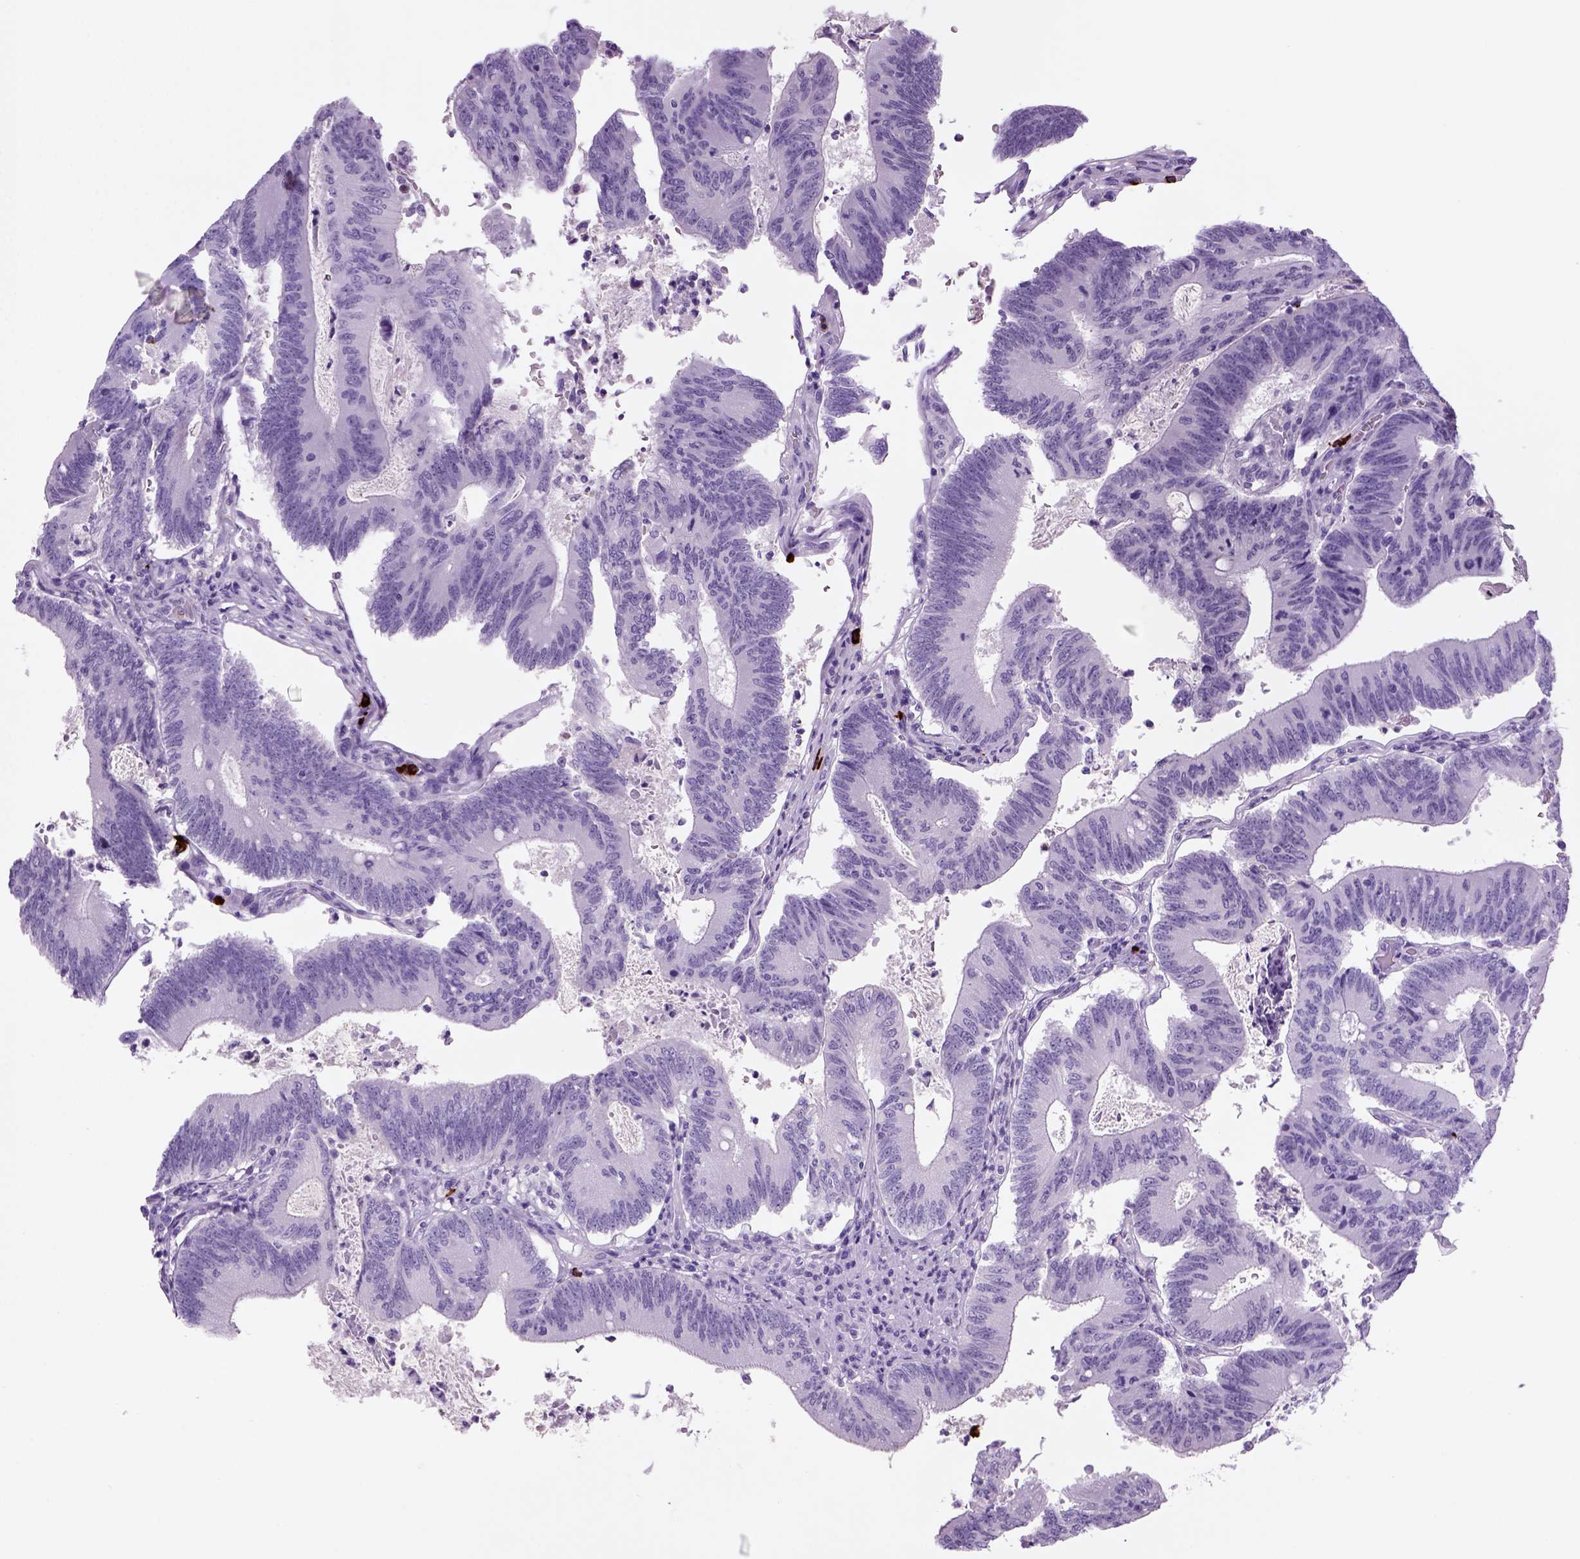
{"staining": {"intensity": "negative", "quantity": "none", "location": "none"}, "tissue": "colorectal cancer", "cell_type": "Tumor cells", "image_type": "cancer", "snomed": [{"axis": "morphology", "description": "Adenocarcinoma, NOS"}, {"axis": "topography", "description": "Colon"}], "caption": "Adenocarcinoma (colorectal) was stained to show a protein in brown. There is no significant positivity in tumor cells. The staining is performed using DAB brown chromogen with nuclei counter-stained in using hematoxylin.", "gene": "MZB1", "patient": {"sex": "female", "age": 70}}